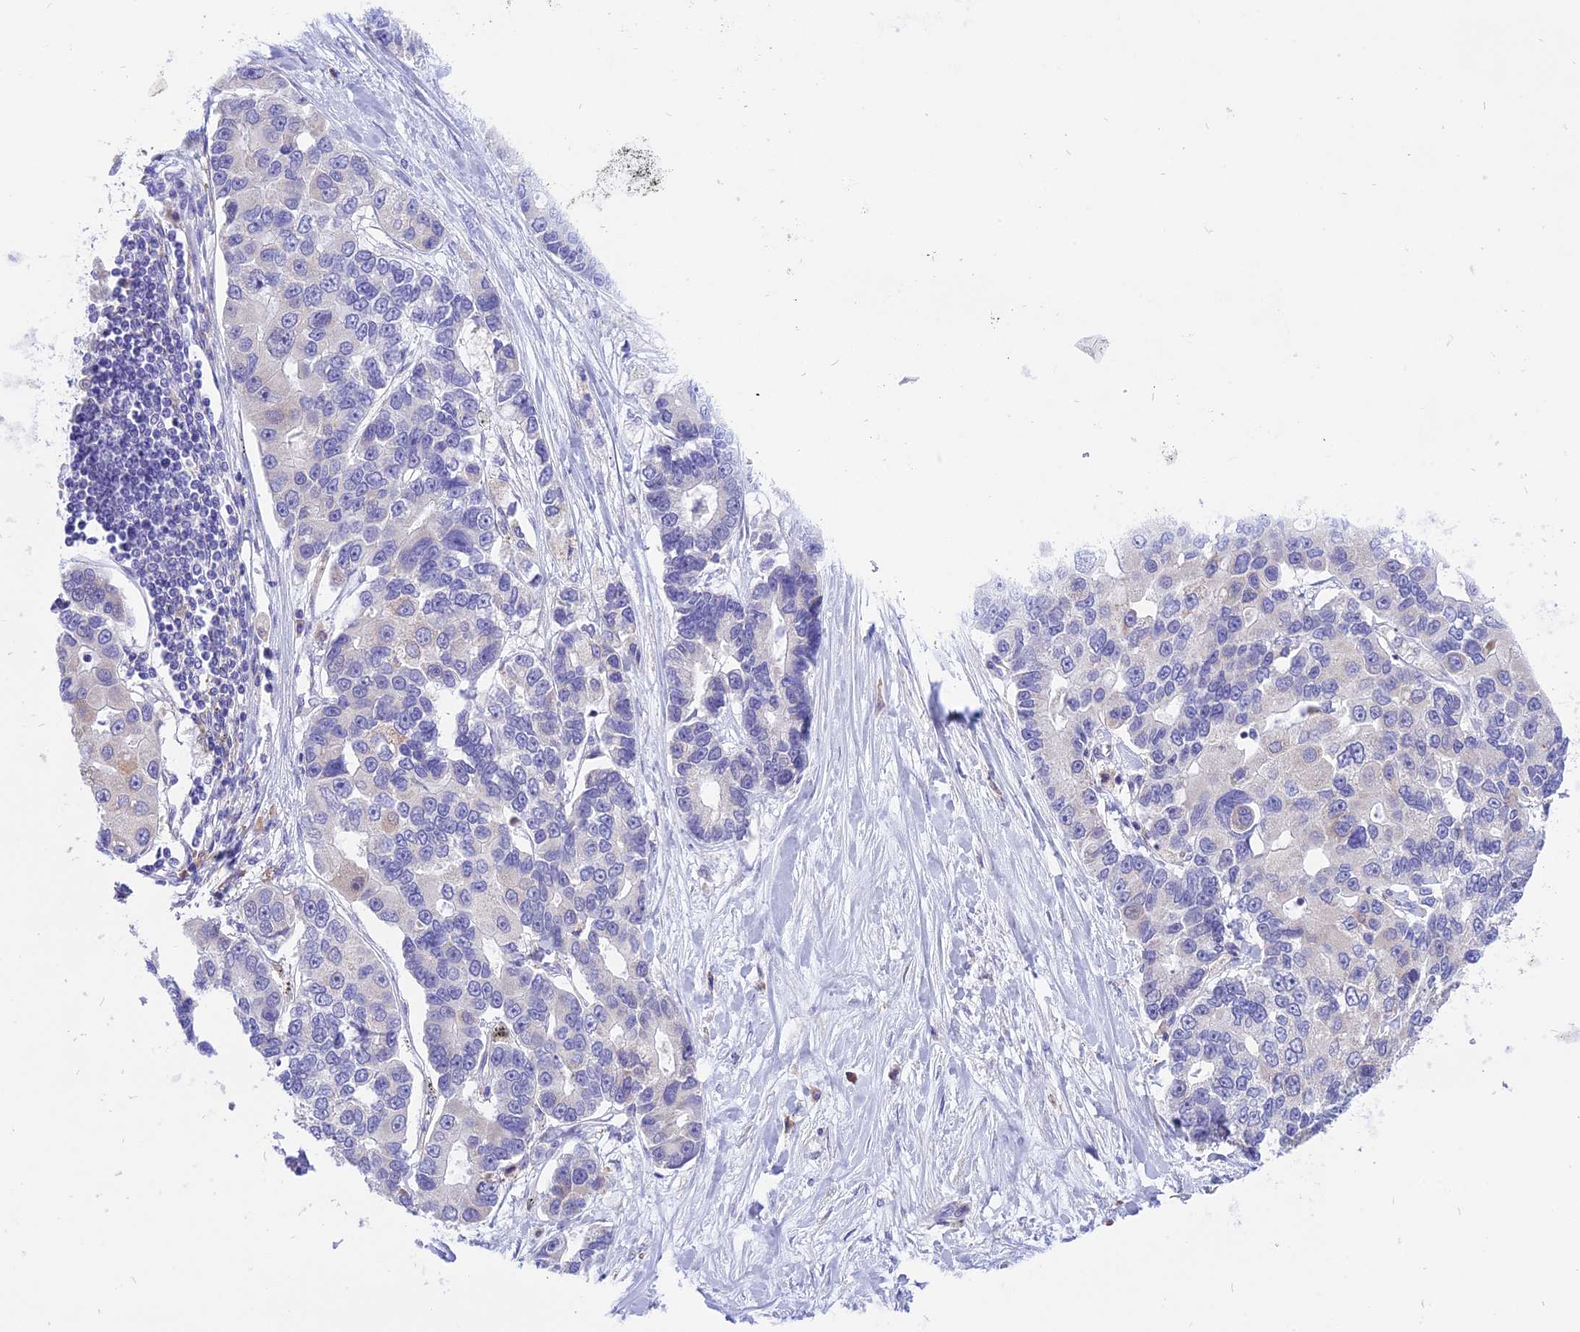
{"staining": {"intensity": "negative", "quantity": "none", "location": "none"}, "tissue": "lung cancer", "cell_type": "Tumor cells", "image_type": "cancer", "snomed": [{"axis": "morphology", "description": "Adenocarcinoma, NOS"}, {"axis": "topography", "description": "Lung"}], "caption": "This photomicrograph is of adenocarcinoma (lung) stained with immunohistochemistry (IHC) to label a protein in brown with the nuclei are counter-stained blue. There is no staining in tumor cells.", "gene": "ARMCX6", "patient": {"sex": "female", "age": 54}}